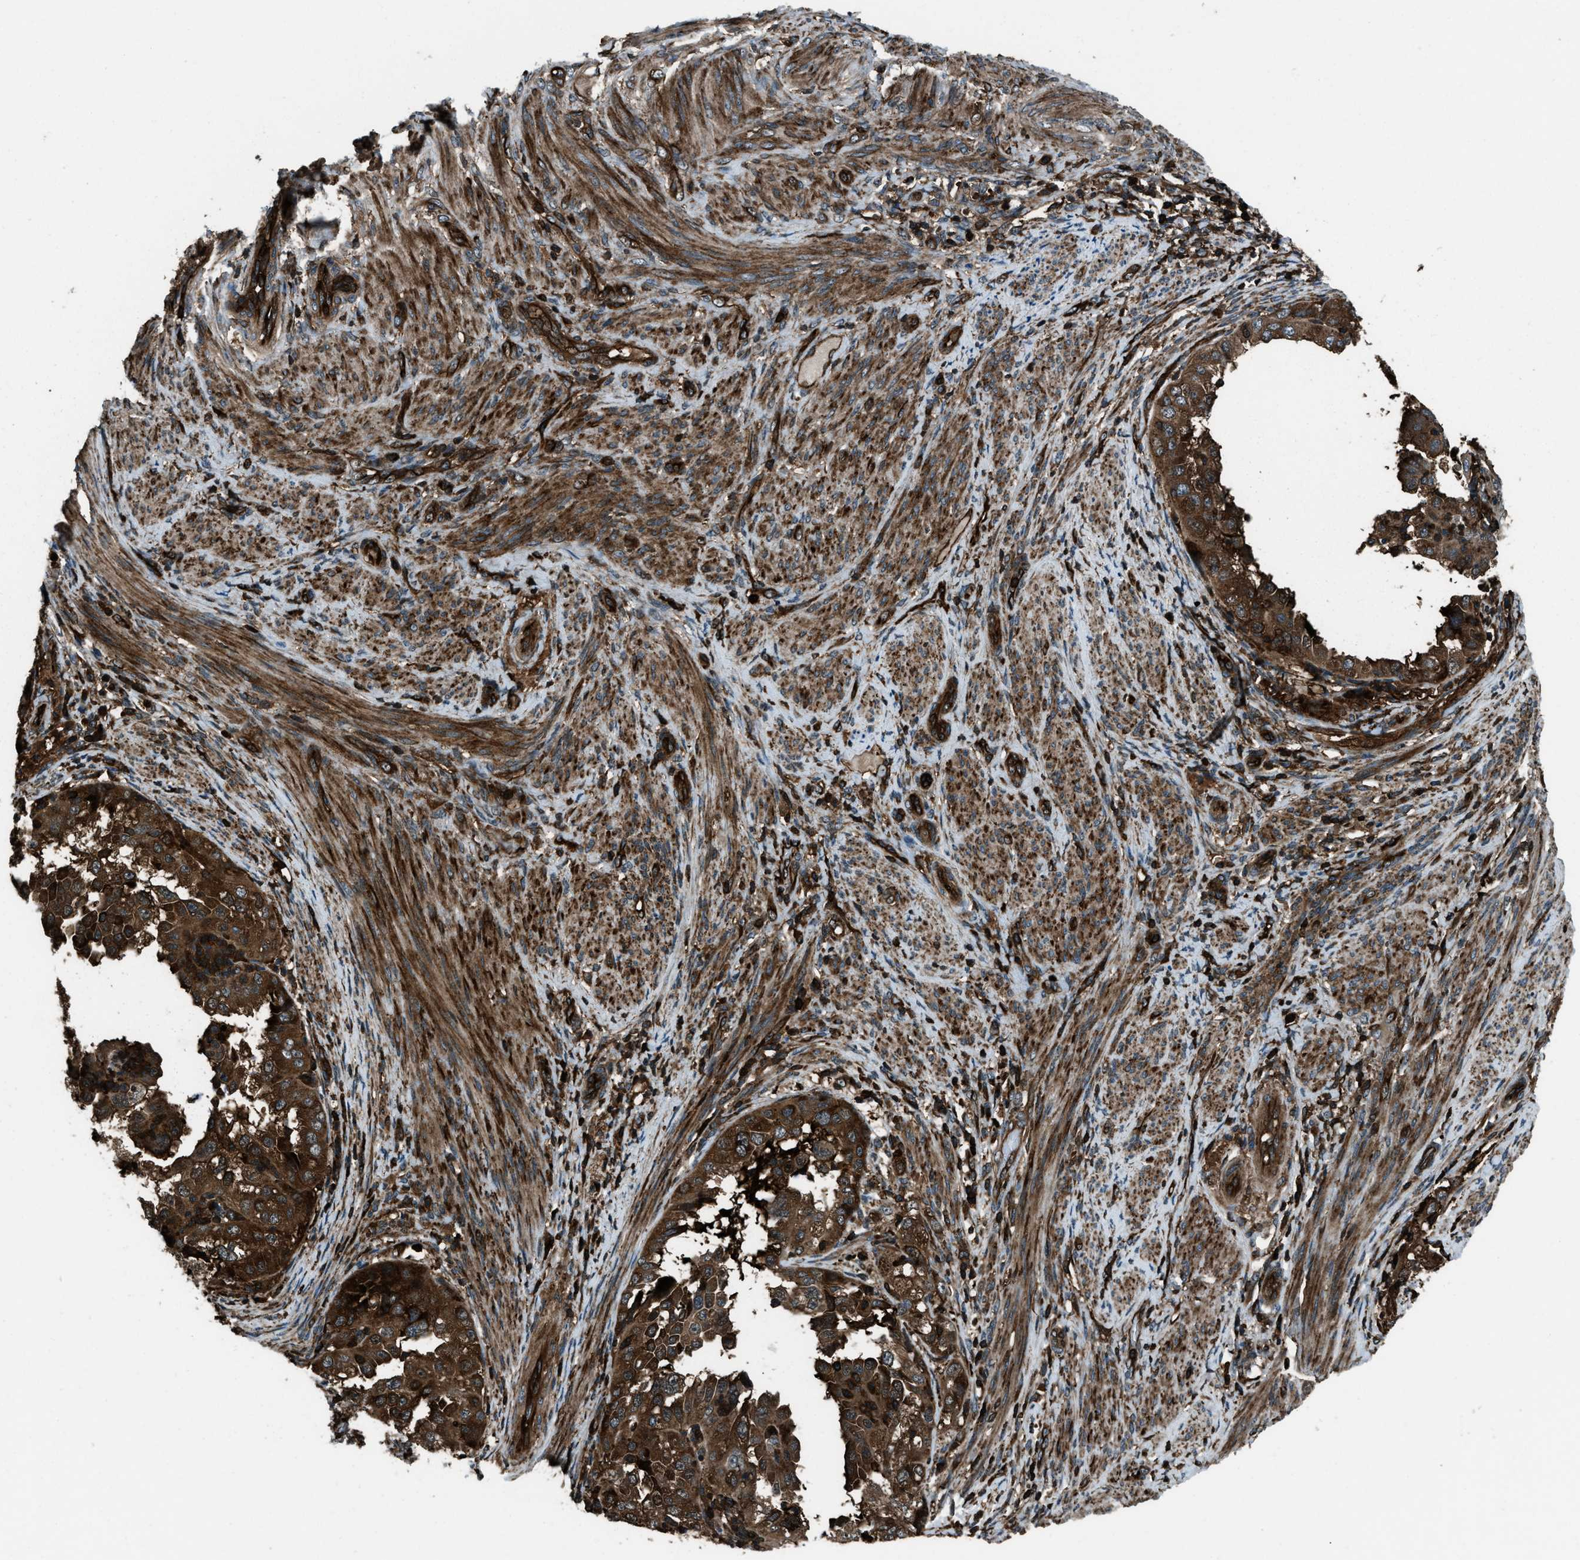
{"staining": {"intensity": "strong", "quantity": ">75%", "location": "cytoplasmic/membranous,nuclear"}, "tissue": "endometrial cancer", "cell_type": "Tumor cells", "image_type": "cancer", "snomed": [{"axis": "morphology", "description": "Adenocarcinoma, NOS"}, {"axis": "topography", "description": "Endometrium"}], "caption": "Brown immunohistochemical staining in human endometrial adenocarcinoma displays strong cytoplasmic/membranous and nuclear expression in about >75% of tumor cells. The protein is stained brown, and the nuclei are stained in blue (DAB IHC with brightfield microscopy, high magnification).", "gene": "SNX30", "patient": {"sex": "female", "age": 85}}